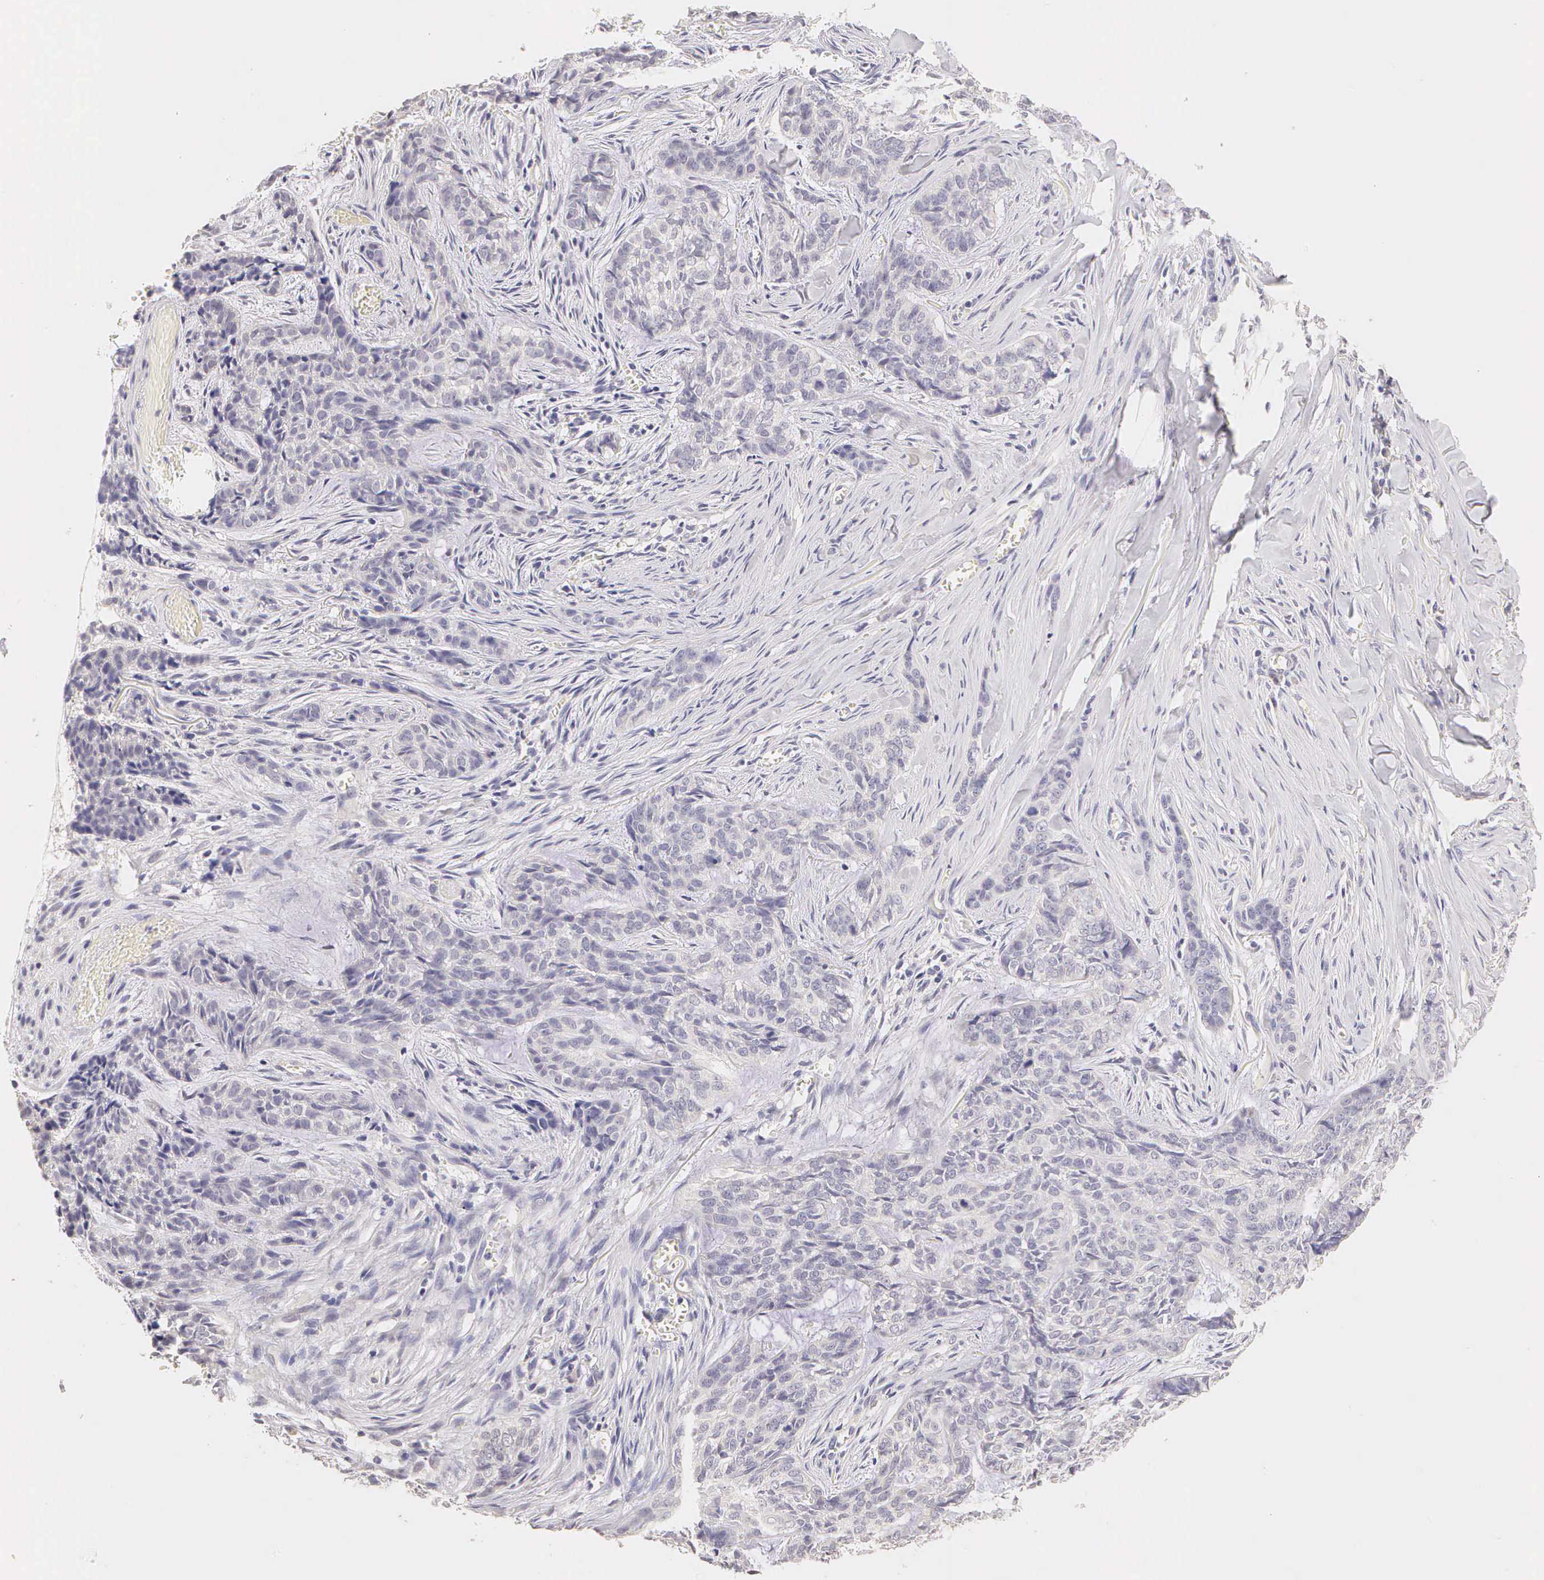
{"staining": {"intensity": "negative", "quantity": "none", "location": "none"}, "tissue": "skin cancer", "cell_type": "Tumor cells", "image_type": "cancer", "snomed": [{"axis": "morphology", "description": "Normal tissue, NOS"}, {"axis": "morphology", "description": "Basal cell carcinoma"}, {"axis": "topography", "description": "Skin"}], "caption": "The histopathology image displays no staining of tumor cells in skin cancer.", "gene": "ESR1", "patient": {"sex": "female", "age": 65}}